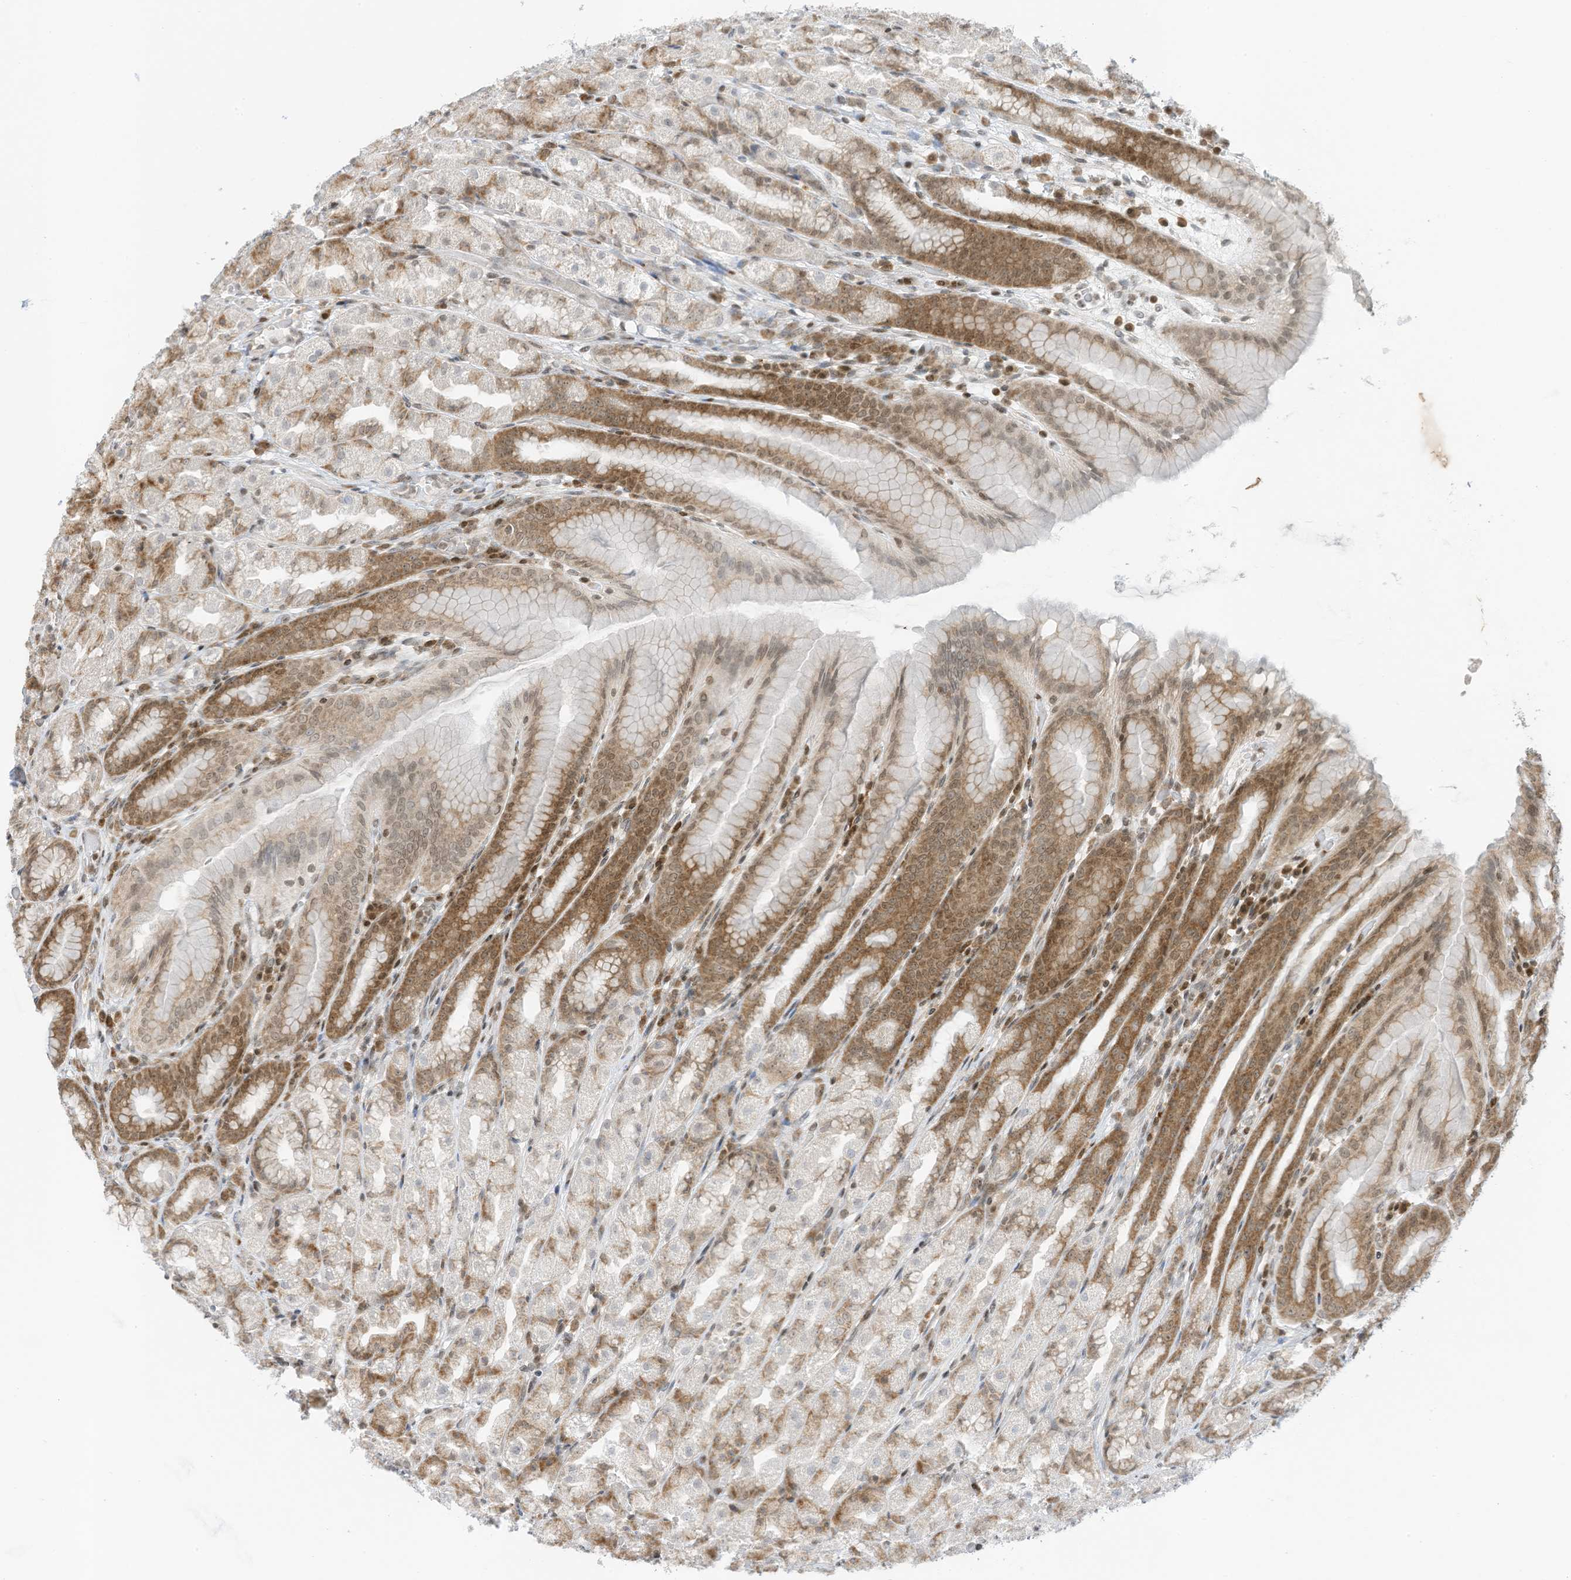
{"staining": {"intensity": "moderate", "quantity": "25%-75%", "location": "cytoplasmic/membranous,nuclear"}, "tissue": "stomach", "cell_type": "Glandular cells", "image_type": "normal", "snomed": [{"axis": "morphology", "description": "Normal tissue, NOS"}, {"axis": "topography", "description": "Stomach, upper"}], "caption": "An IHC photomicrograph of benign tissue is shown. Protein staining in brown highlights moderate cytoplasmic/membranous,nuclear positivity in stomach within glandular cells.", "gene": "EDF1", "patient": {"sex": "male", "age": 68}}